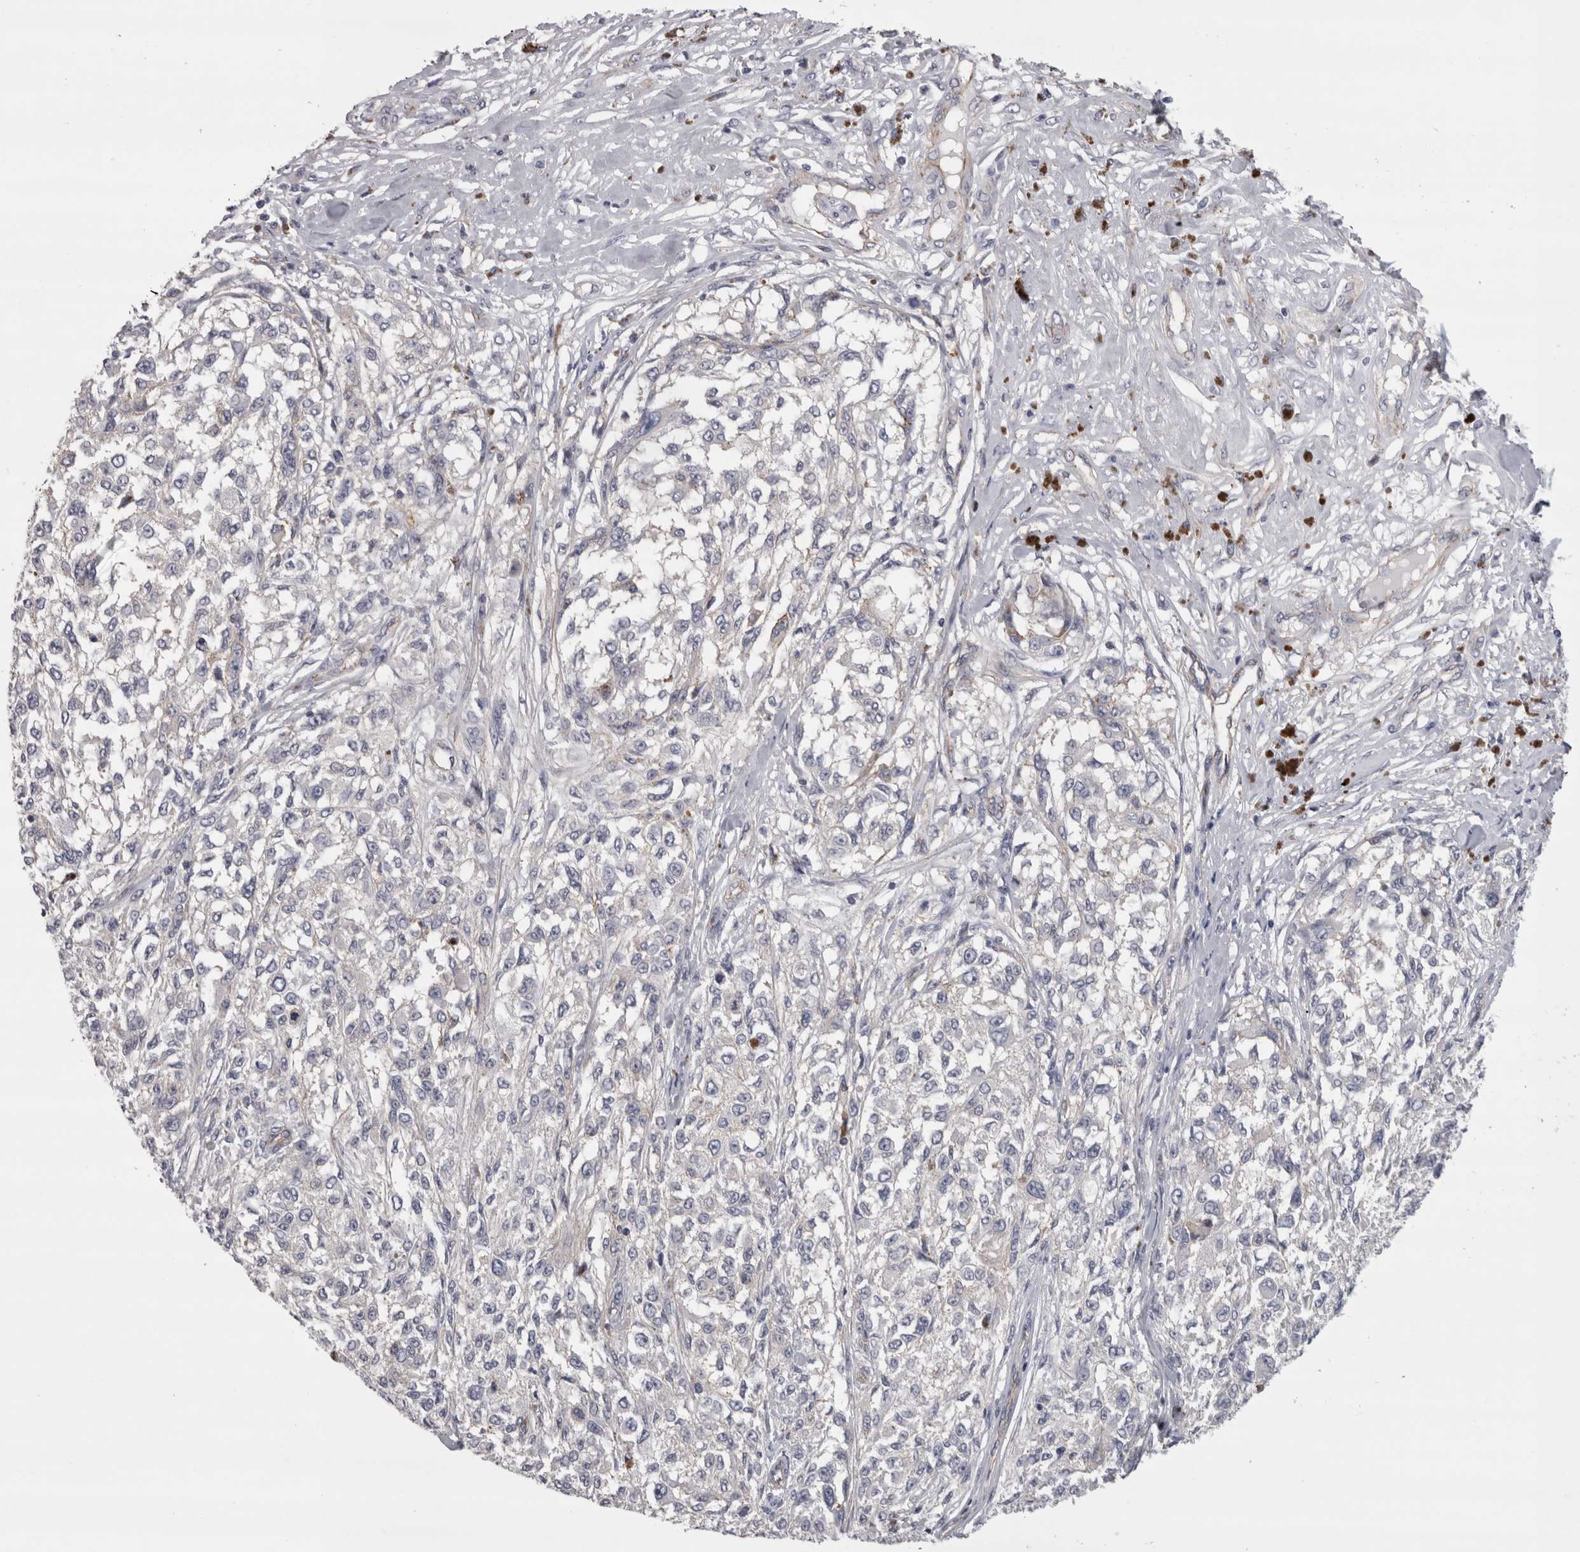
{"staining": {"intensity": "negative", "quantity": "none", "location": "none"}, "tissue": "melanoma", "cell_type": "Tumor cells", "image_type": "cancer", "snomed": [{"axis": "morphology", "description": "Necrosis, NOS"}, {"axis": "morphology", "description": "Malignant melanoma, NOS"}, {"axis": "topography", "description": "Skin"}], "caption": "Tumor cells are negative for protein expression in human melanoma.", "gene": "LYZL6", "patient": {"sex": "female", "age": 87}}